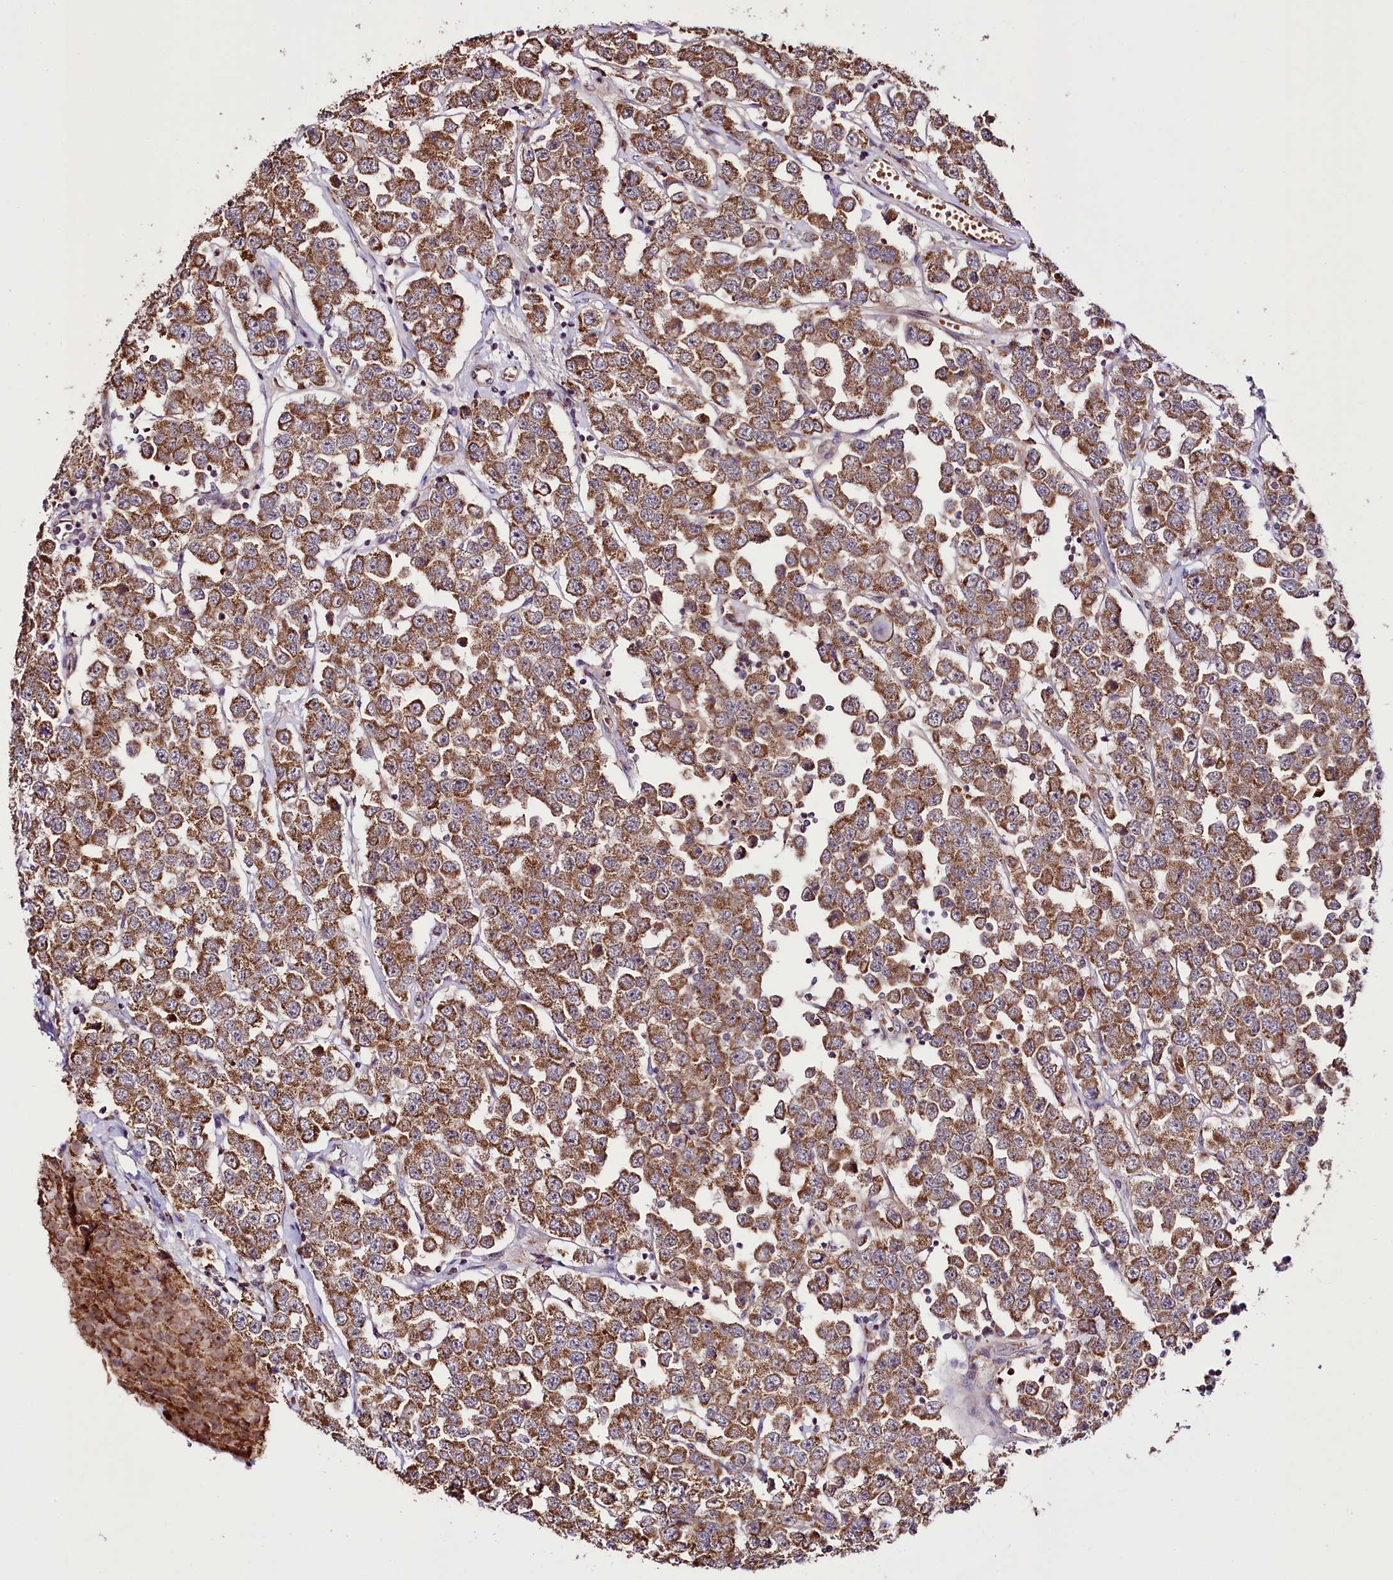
{"staining": {"intensity": "moderate", "quantity": ">75%", "location": "cytoplasmic/membranous"}, "tissue": "testis cancer", "cell_type": "Tumor cells", "image_type": "cancer", "snomed": [{"axis": "morphology", "description": "Seminoma, NOS"}, {"axis": "topography", "description": "Testis"}], "caption": "A high-resolution histopathology image shows IHC staining of seminoma (testis), which exhibits moderate cytoplasmic/membranous positivity in about >75% of tumor cells.", "gene": "ST7", "patient": {"sex": "male", "age": 28}}